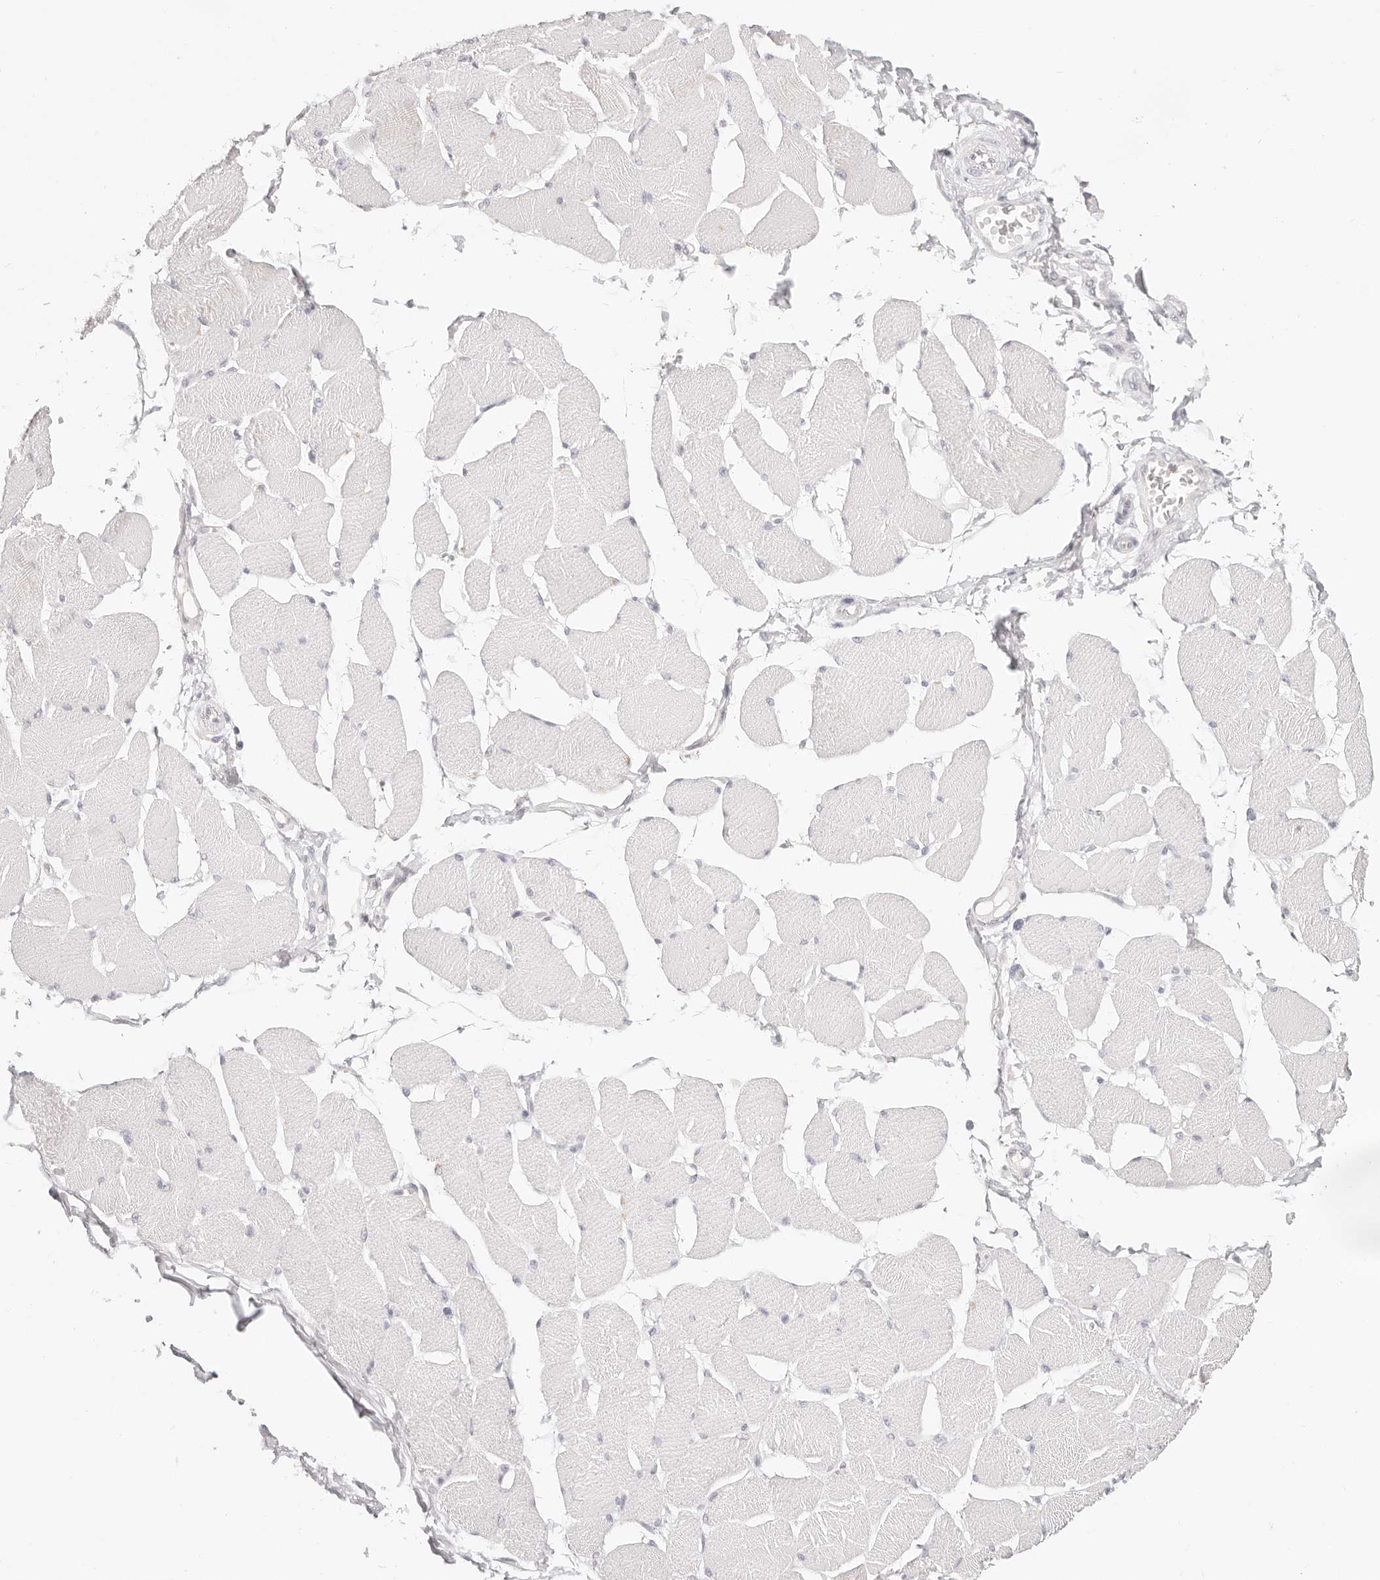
{"staining": {"intensity": "negative", "quantity": "none", "location": "none"}, "tissue": "skeletal muscle", "cell_type": "Myocytes", "image_type": "normal", "snomed": [{"axis": "morphology", "description": "Normal tissue, NOS"}, {"axis": "topography", "description": "Skin"}, {"axis": "topography", "description": "Skeletal muscle"}], "caption": "DAB (3,3'-diaminobenzidine) immunohistochemical staining of benign human skeletal muscle reveals no significant positivity in myocytes. (Immunohistochemistry (ihc), brightfield microscopy, high magnification).", "gene": "ASCL1", "patient": {"sex": "male", "age": 83}}